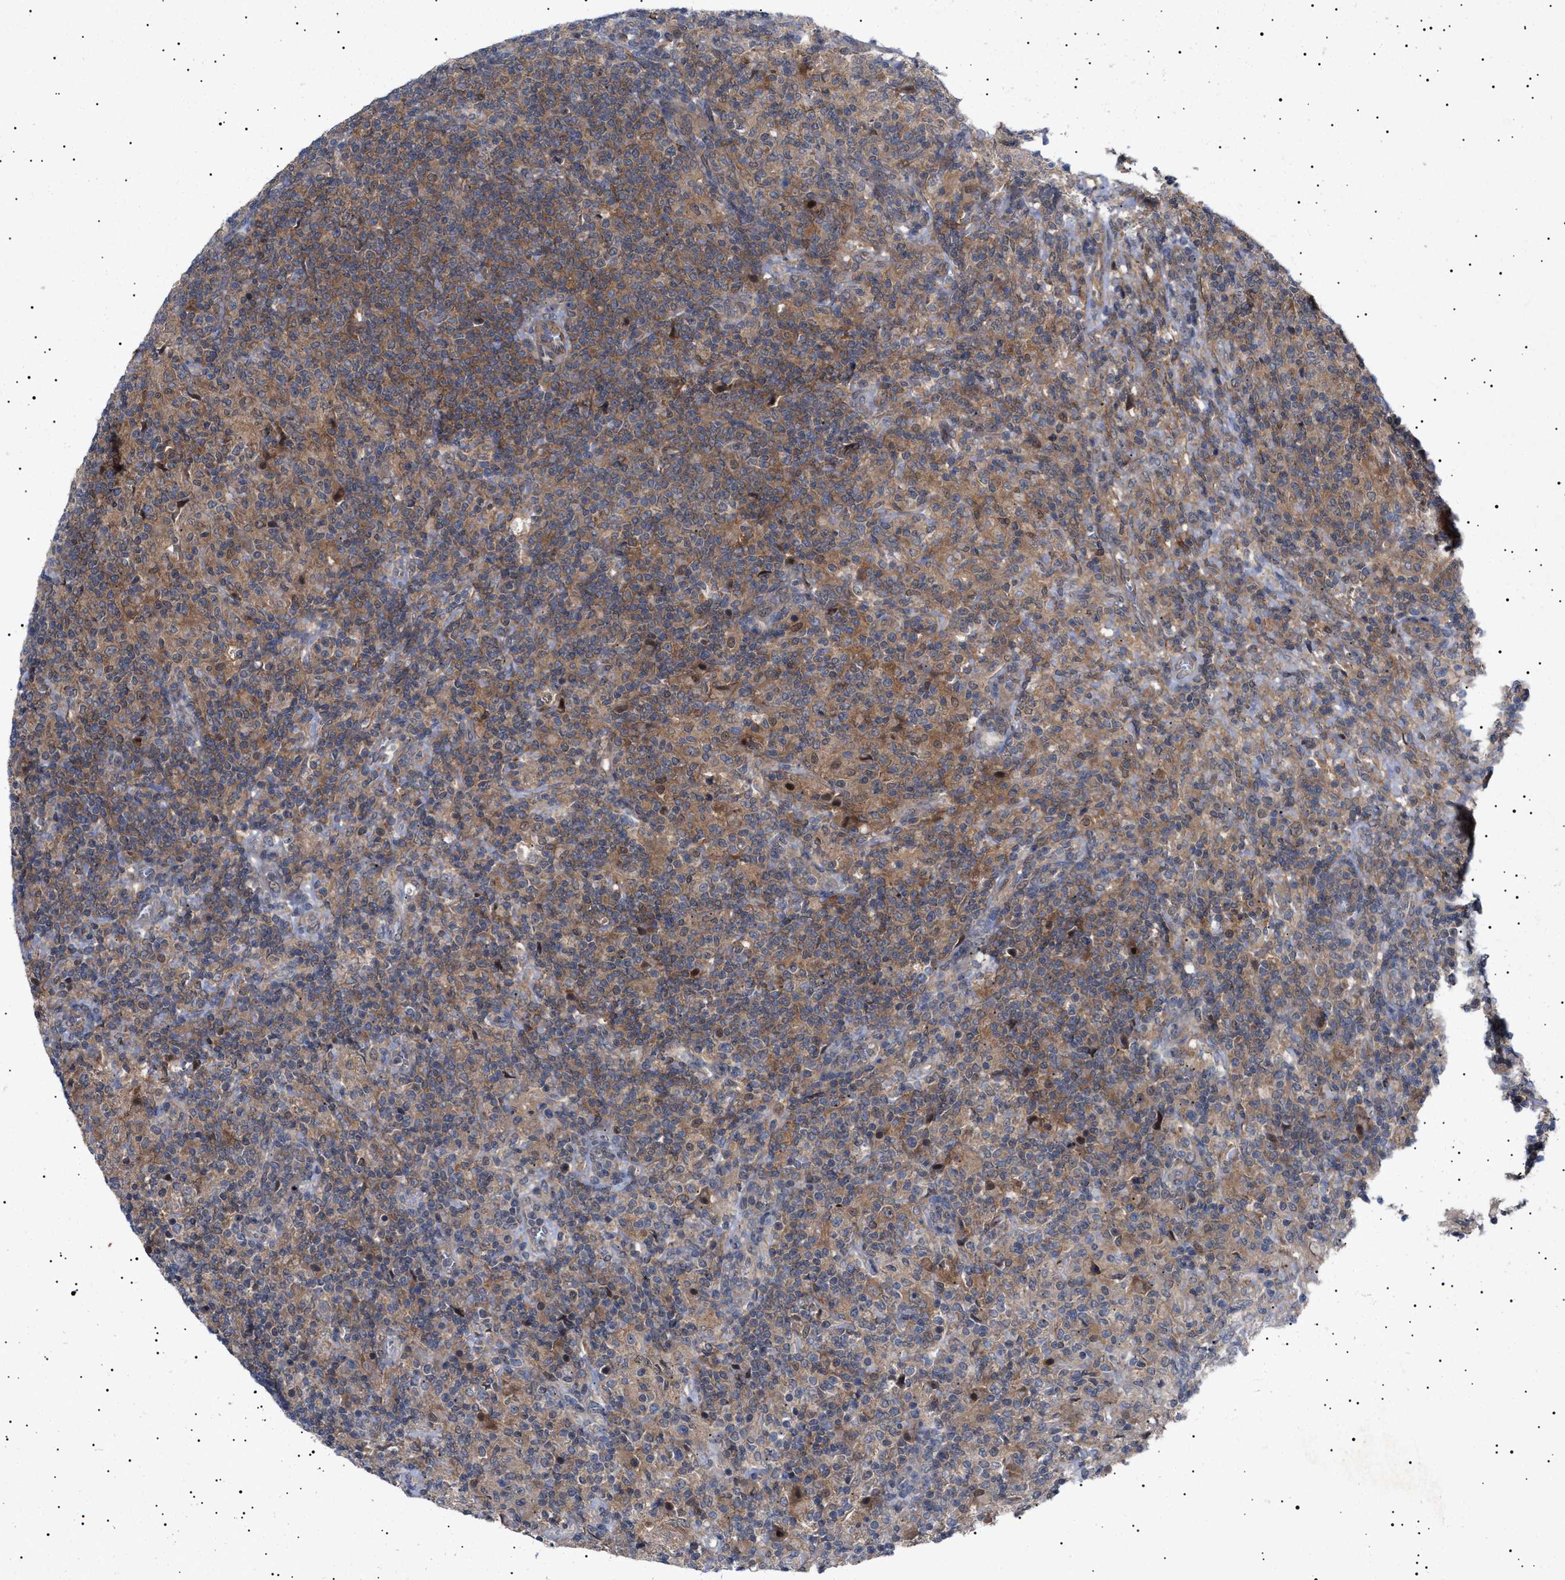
{"staining": {"intensity": "moderate", "quantity": ">75%", "location": "cytoplasmic/membranous"}, "tissue": "lymphoma", "cell_type": "Tumor cells", "image_type": "cancer", "snomed": [{"axis": "morphology", "description": "Hodgkin's disease, NOS"}, {"axis": "topography", "description": "Lymph node"}], "caption": "DAB immunohistochemical staining of human Hodgkin's disease exhibits moderate cytoplasmic/membranous protein staining in about >75% of tumor cells. The staining is performed using DAB brown chromogen to label protein expression. The nuclei are counter-stained blue using hematoxylin.", "gene": "NPLOC4", "patient": {"sex": "male", "age": 70}}